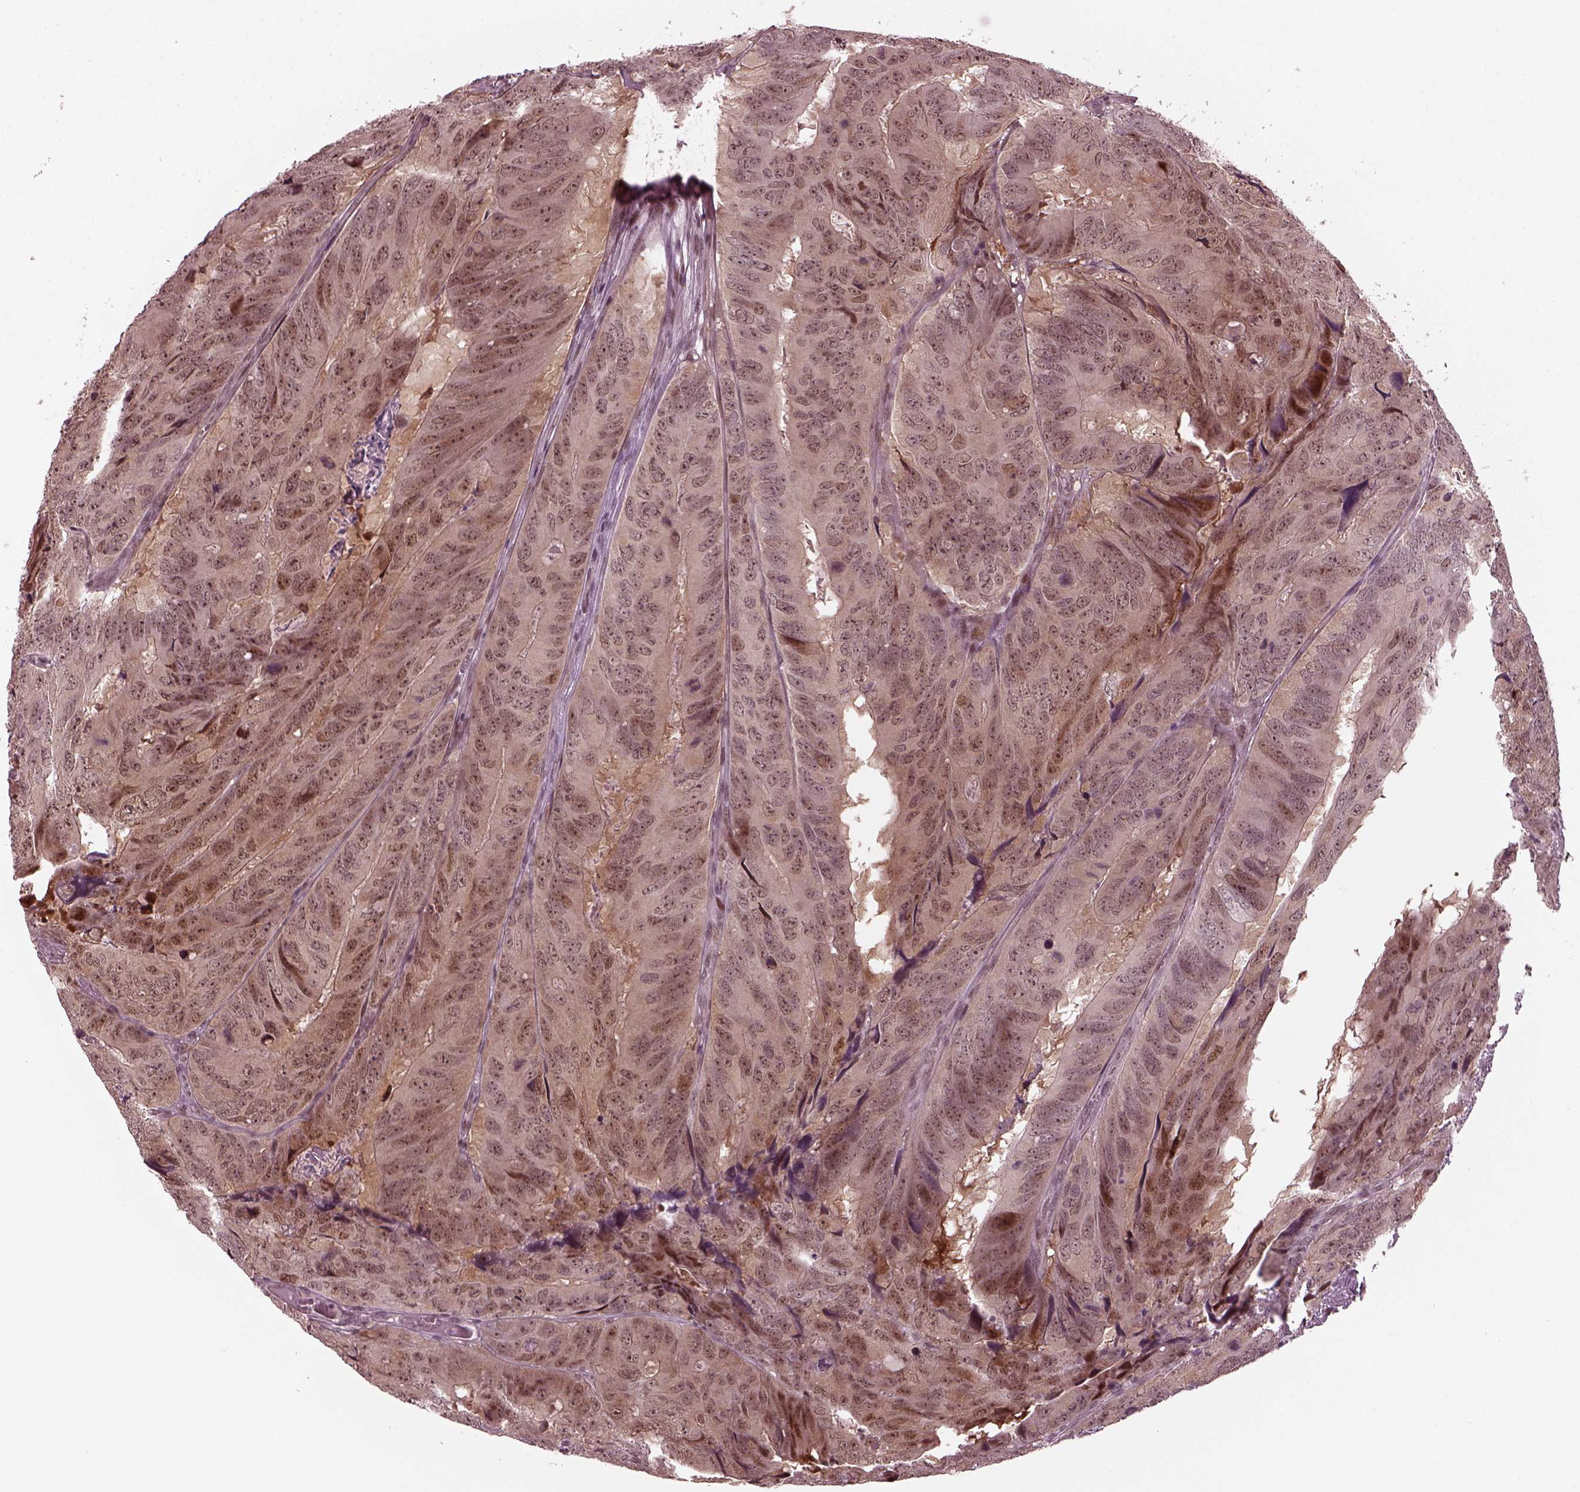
{"staining": {"intensity": "weak", "quantity": ">75%", "location": "cytoplasmic/membranous,nuclear"}, "tissue": "colorectal cancer", "cell_type": "Tumor cells", "image_type": "cancer", "snomed": [{"axis": "morphology", "description": "Adenocarcinoma, NOS"}, {"axis": "topography", "description": "Colon"}], "caption": "Approximately >75% of tumor cells in human colorectal cancer demonstrate weak cytoplasmic/membranous and nuclear protein expression as visualized by brown immunohistochemical staining.", "gene": "TRIB3", "patient": {"sex": "male", "age": 79}}